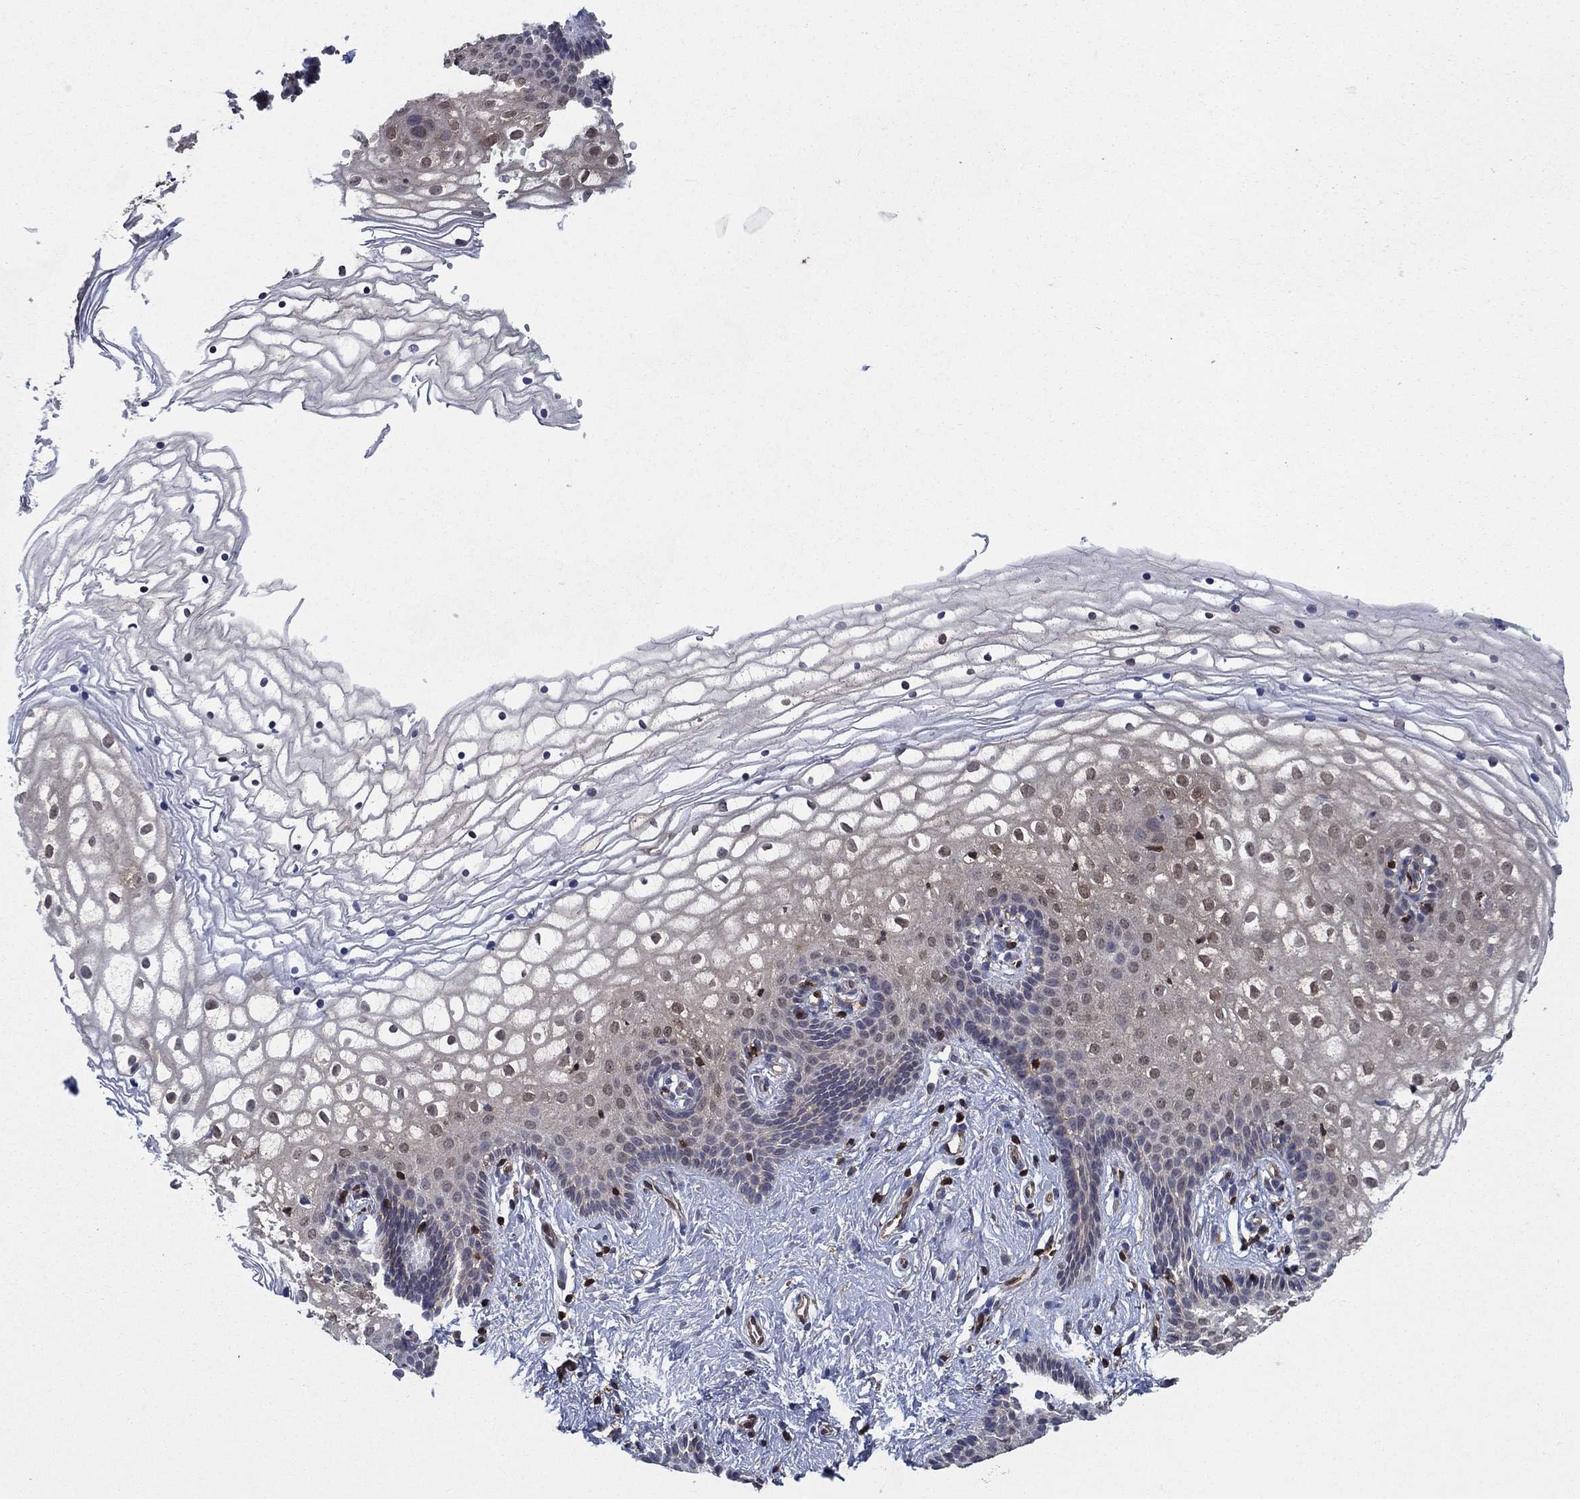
{"staining": {"intensity": "weak", "quantity": "25%-75%", "location": "cytoplasmic/membranous,nuclear"}, "tissue": "vagina", "cell_type": "Squamous epithelial cells", "image_type": "normal", "snomed": [{"axis": "morphology", "description": "Normal tissue, NOS"}, {"axis": "topography", "description": "Vagina"}], "caption": "Vagina stained for a protein (brown) displays weak cytoplasmic/membranous,nuclear positive expression in approximately 25%-75% of squamous epithelial cells.", "gene": "AGFG2", "patient": {"sex": "female", "age": 36}}